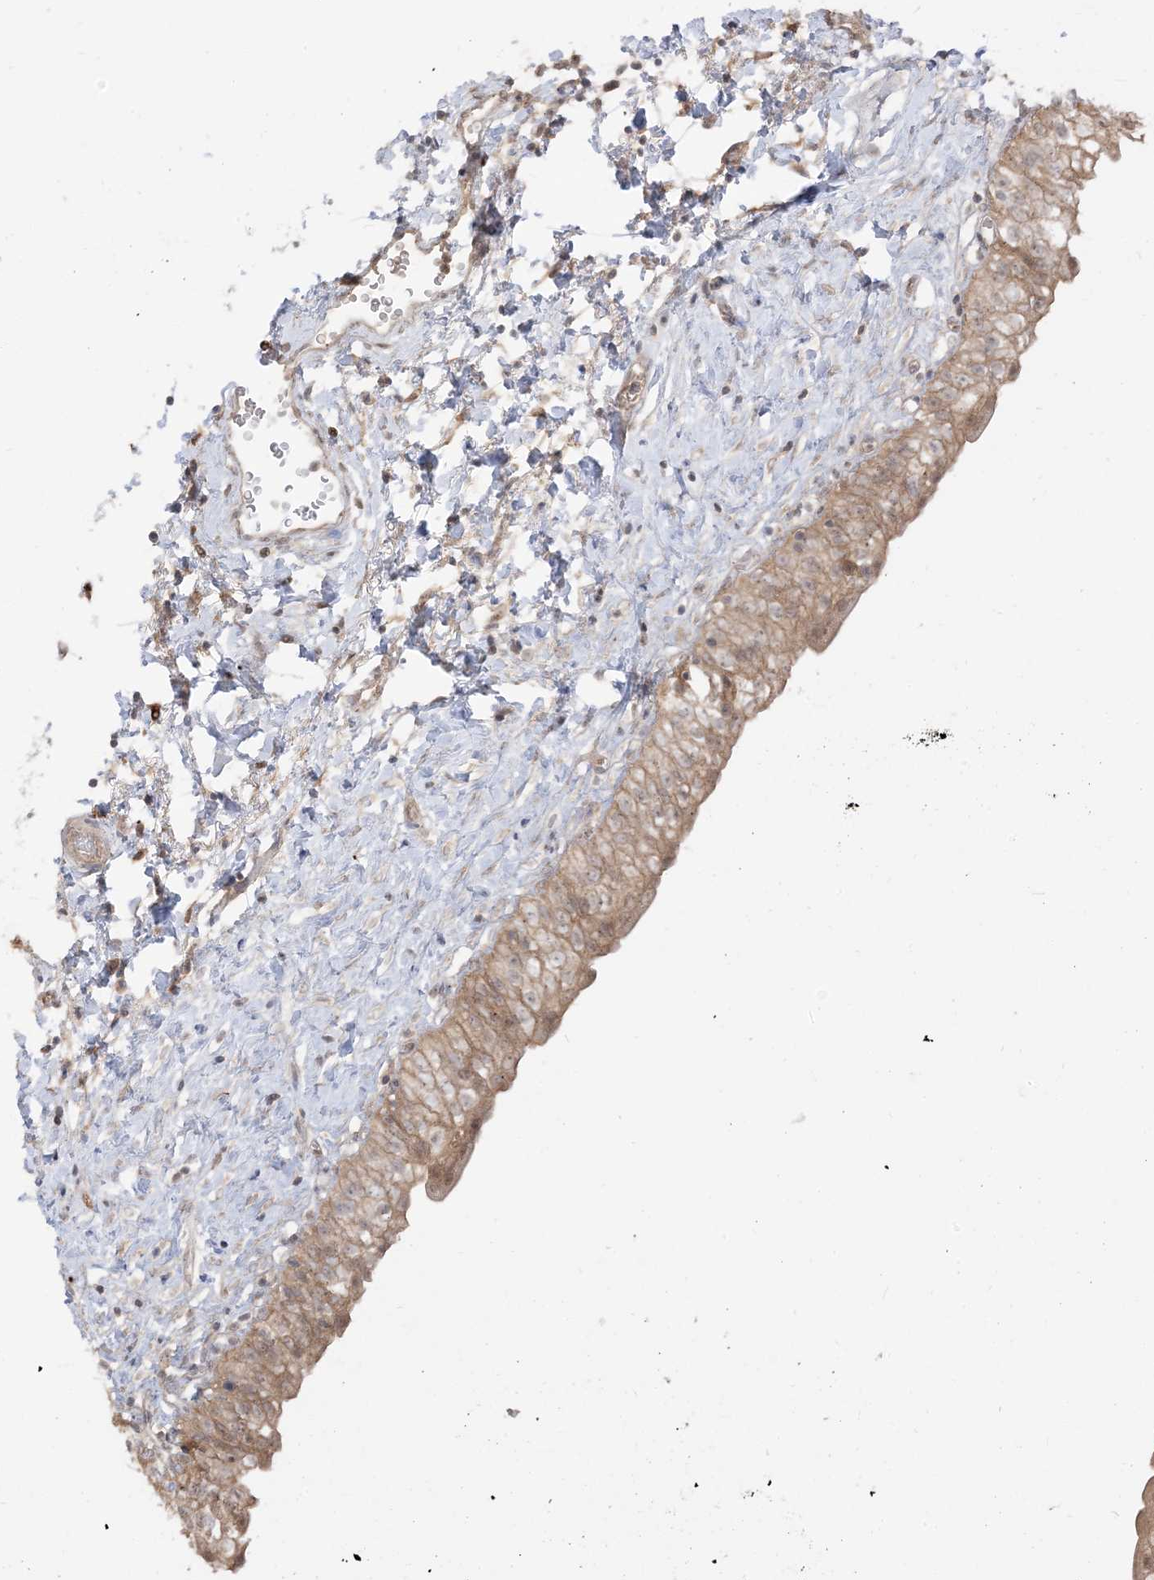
{"staining": {"intensity": "moderate", "quantity": ">75%", "location": "cytoplasmic/membranous,nuclear"}, "tissue": "urinary bladder", "cell_type": "Urothelial cells", "image_type": "normal", "snomed": [{"axis": "morphology", "description": "Normal tissue, NOS"}, {"axis": "topography", "description": "Urinary bladder"}], "caption": "A brown stain highlights moderate cytoplasmic/membranous,nuclear expression of a protein in urothelial cells of benign urinary bladder.", "gene": "TBCC", "patient": {"sex": "male", "age": 51}}